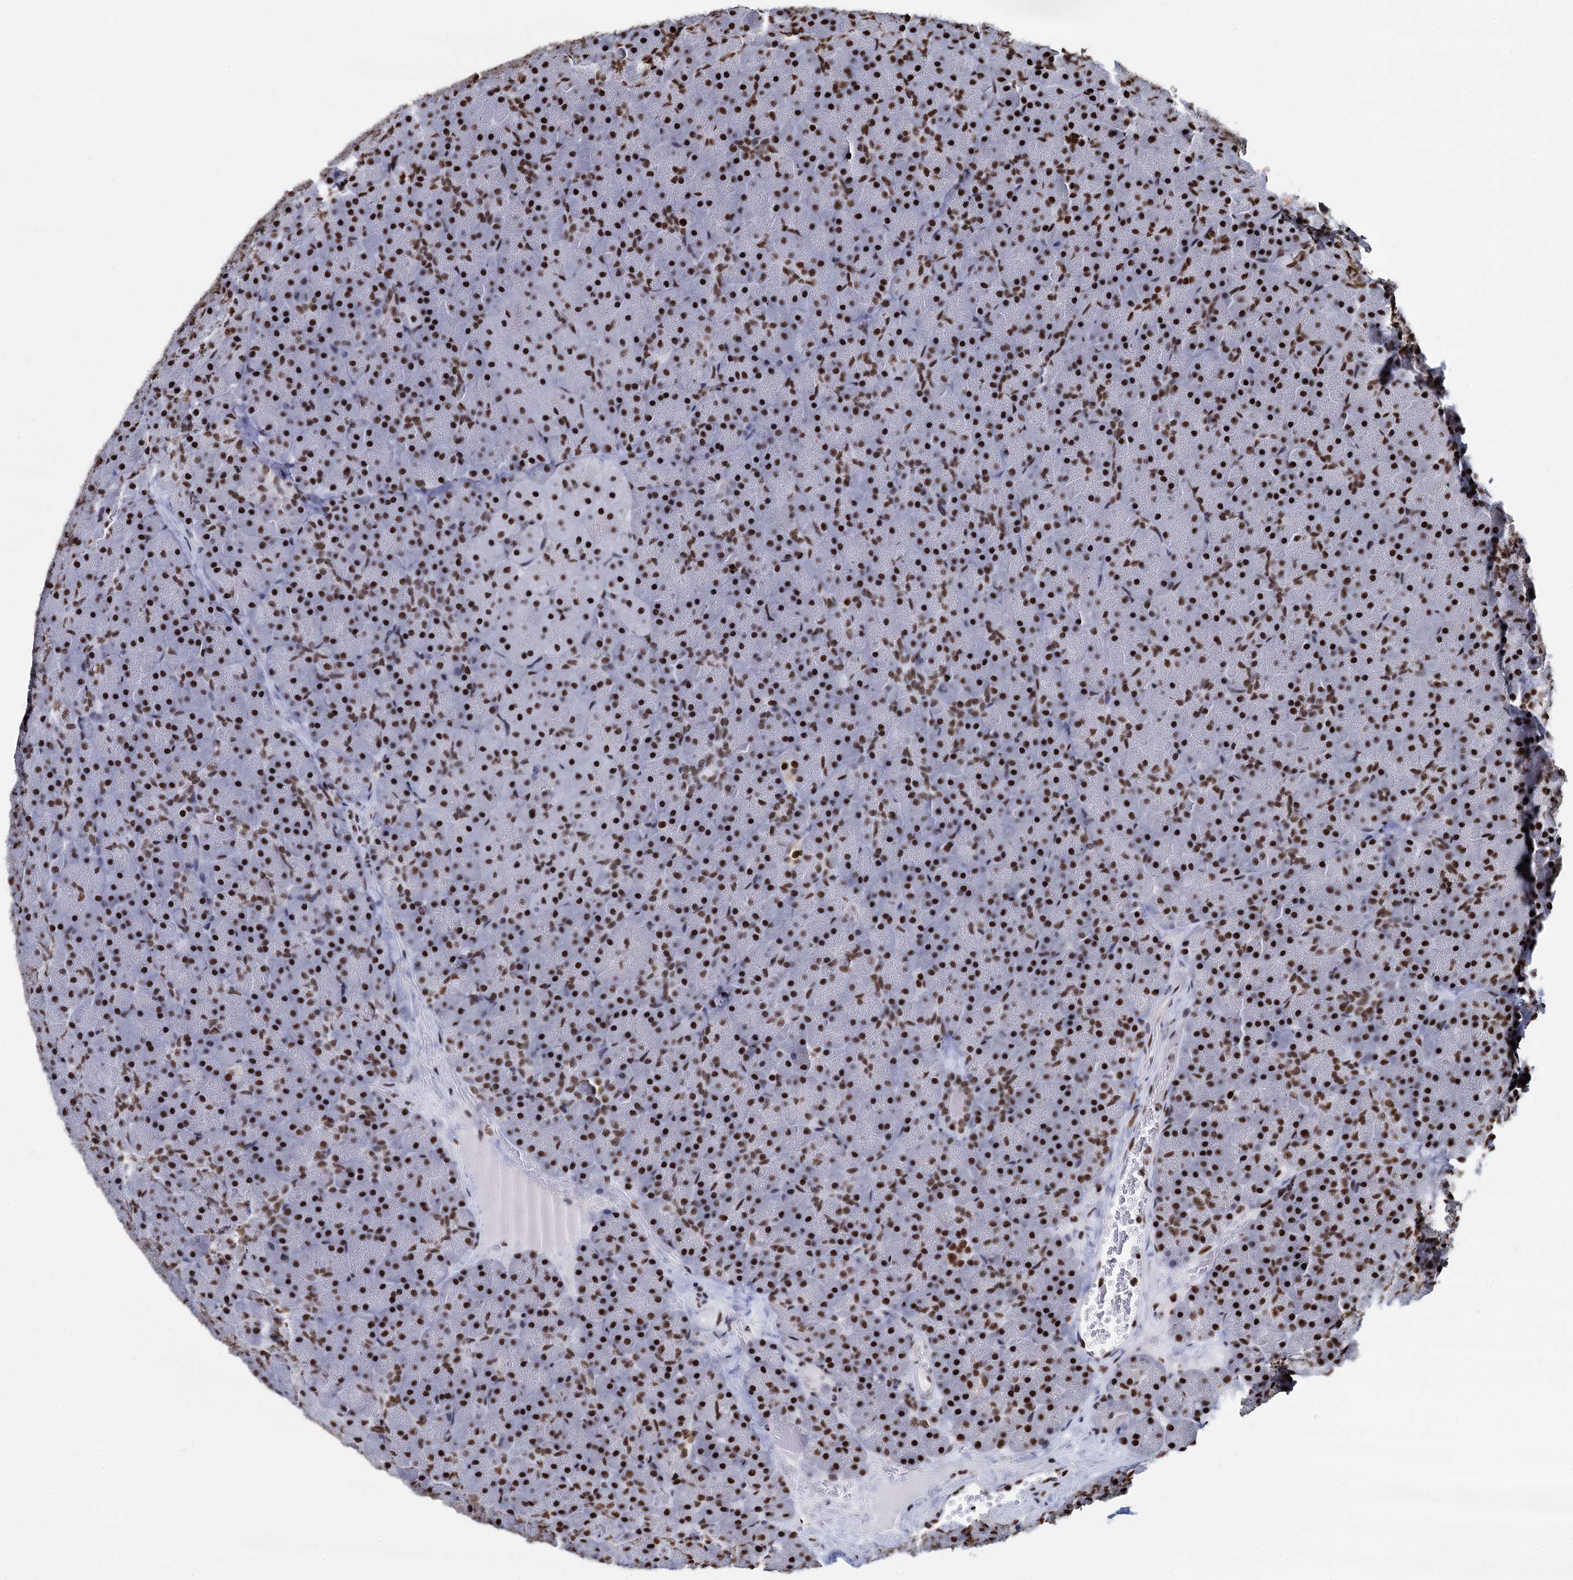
{"staining": {"intensity": "strong", "quantity": ">75%", "location": "nuclear"}, "tissue": "pancreas", "cell_type": "Exocrine glandular cells", "image_type": "normal", "snomed": [{"axis": "morphology", "description": "Normal tissue, NOS"}, {"axis": "topography", "description": "Pancreas"}], "caption": "This micrograph shows immunohistochemistry (IHC) staining of benign pancreas, with high strong nuclear positivity in about >75% of exocrine glandular cells.", "gene": "DCPS", "patient": {"sex": "male", "age": 36}}